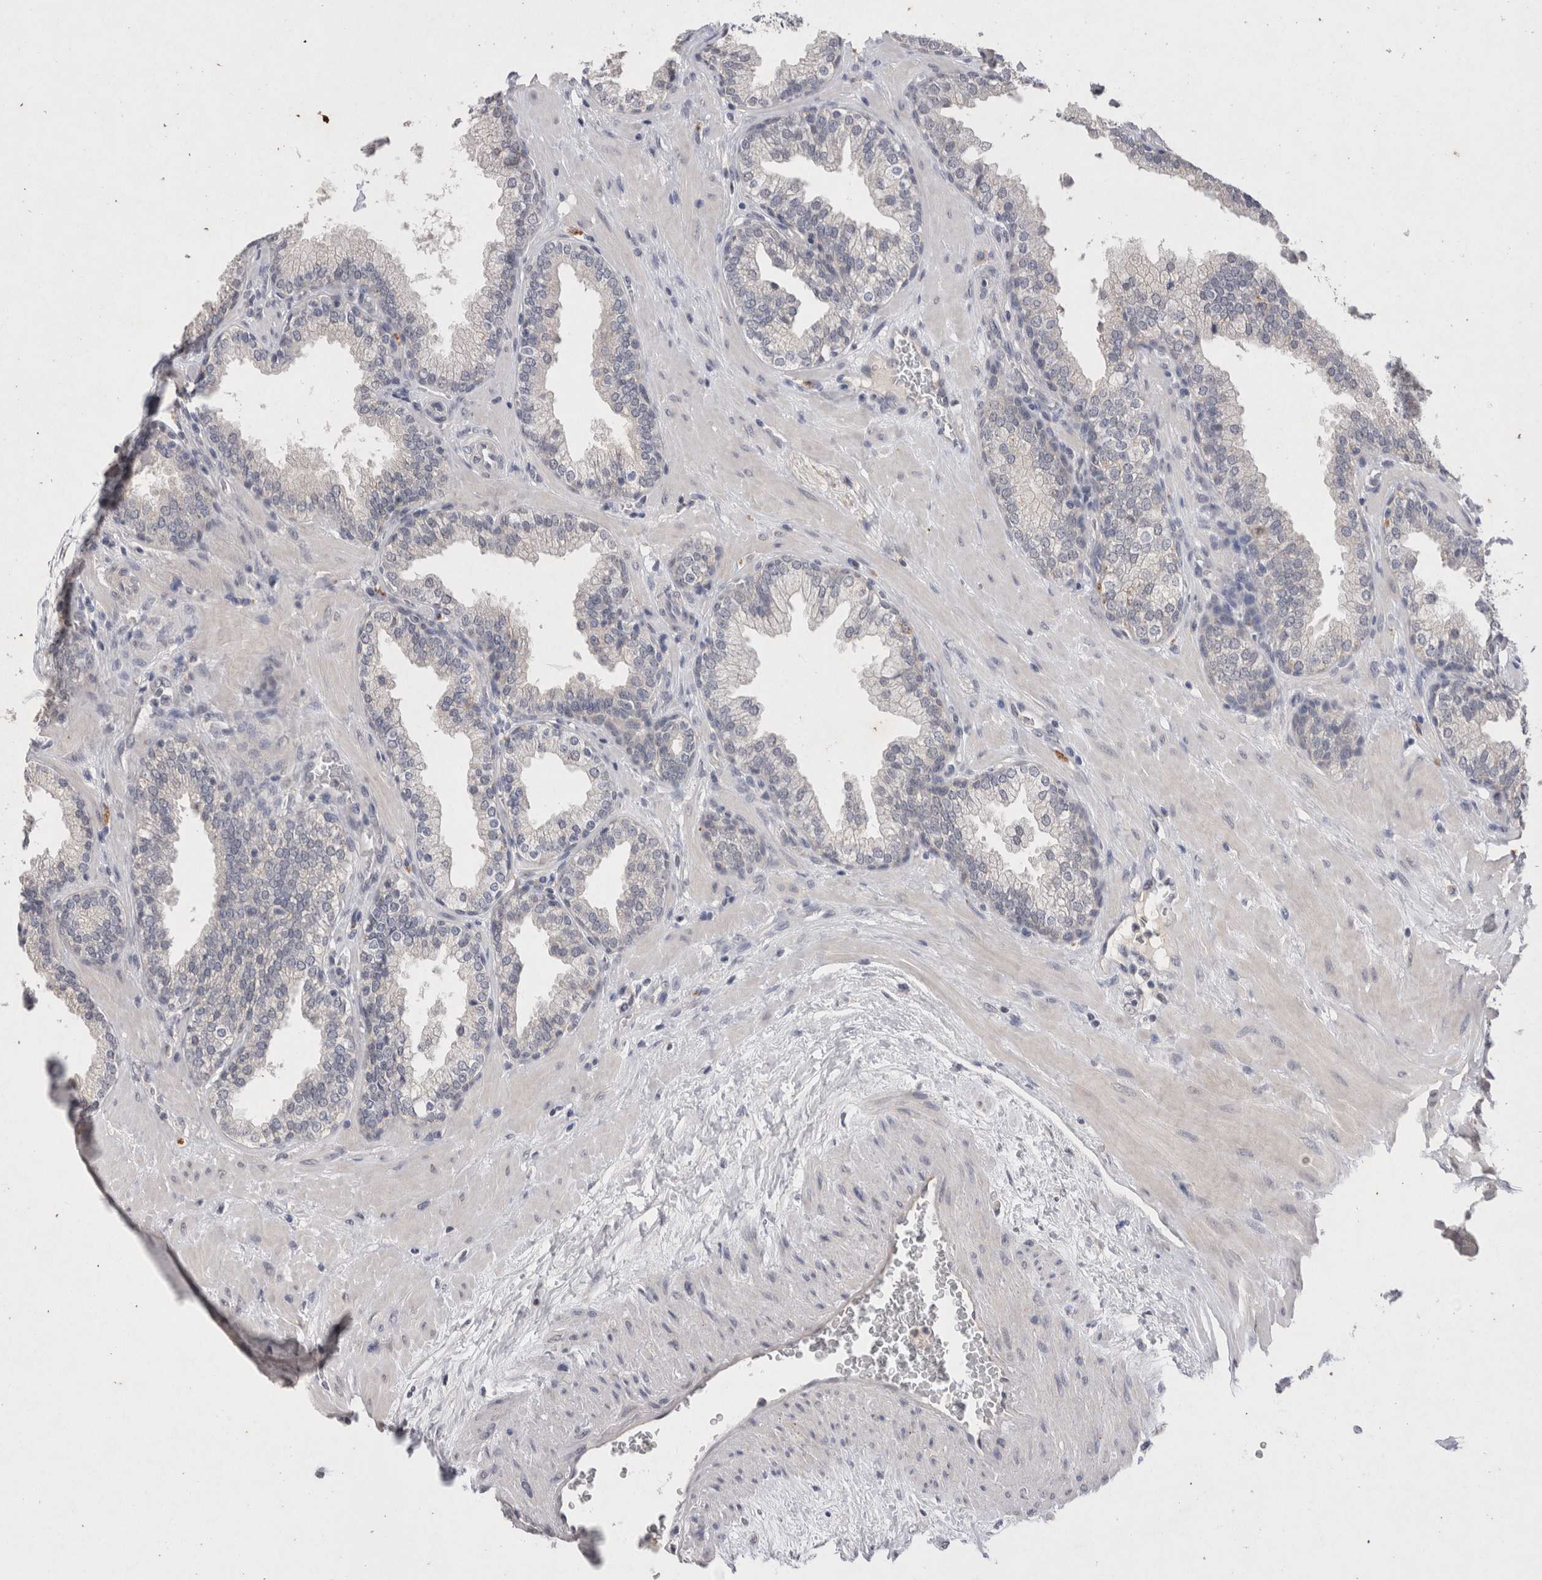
{"staining": {"intensity": "negative", "quantity": "none", "location": "none"}, "tissue": "prostate", "cell_type": "Glandular cells", "image_type": "normal", "snomed": [{"axis": "morphology", "description": "Normal tissue, NOS"}, {"axis": "topography", "description": "Prostate"}], "caption": "Prostate stained for a protein using IHC demonstrates no positivity glandular cells.", "gene": "RASSF3", "patient": {"sex": "male", "age": 51}}